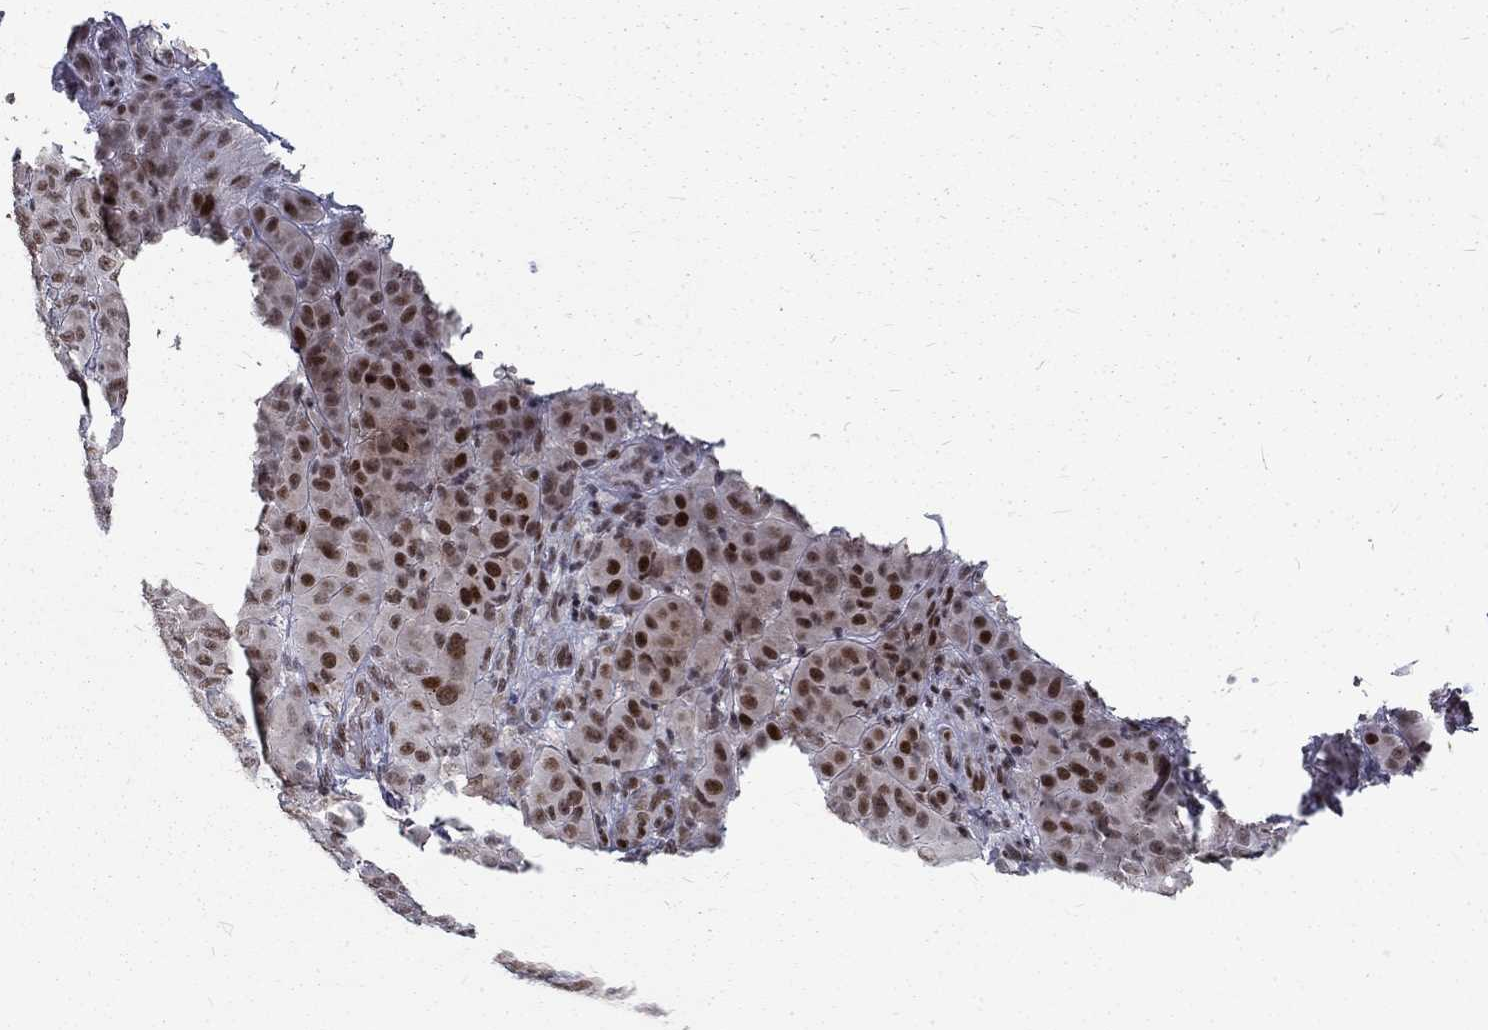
{"staining": {"intensity": "strong", "quantity": ">75%", "location": "nuclear"}, "tissue": "melanoma", "cell_type": "Tumor cells", "image_type": "cancer", "snomed": [{"axis": "morphology", "description": "Malignant melanoma, NOS"}, {"axis": "topography", "description": "Skin"}], "caption": "There is high levels of strong nuclear positivity in tumor cells of malignant melanoma, as demonstrated by immunohistochemical staining (brown color).", "gene": "TCEAL1", "patient": {"sex": "female", "age": 87}}